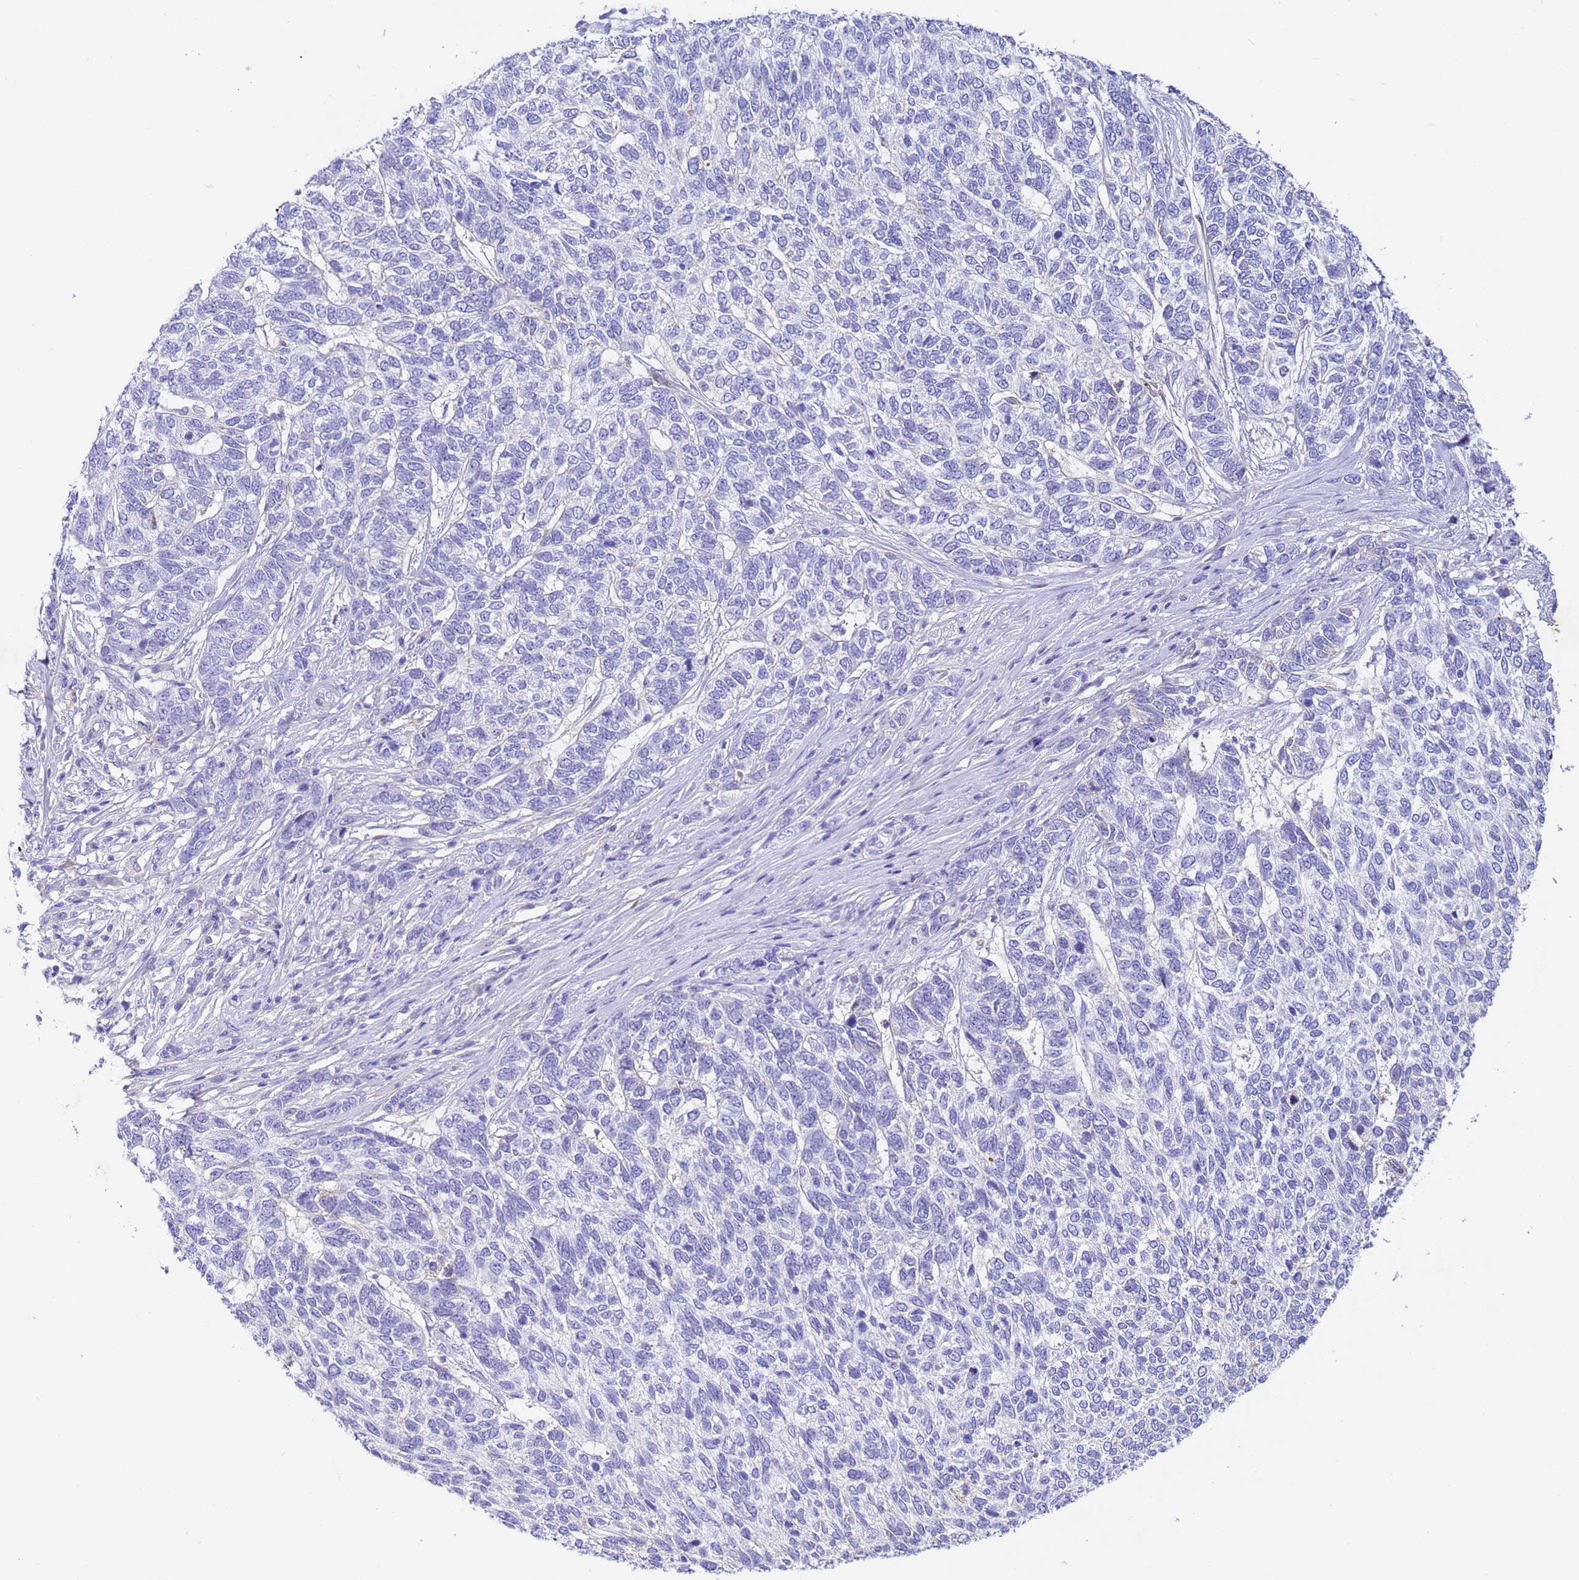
{"staining": {"intensity": "negative", "quantity": "none", "location": "none"}, "tissue": "skin cancer", "cell_type": "Tumor cells", "image_type": "cancer", "snomed": [{"axis": "morphology", "description": "Basal cell carcinoma"}, {"axis": "topography", "description": "Skin"}], "caption": "Immunohistochemistry histopathology image of basal cell carcinoma (skin) stained for a protein (brown), which reveals no expression in tumor cells.", "gene": "CFHR2", "patient": {"sex": "female", "age": 65}}